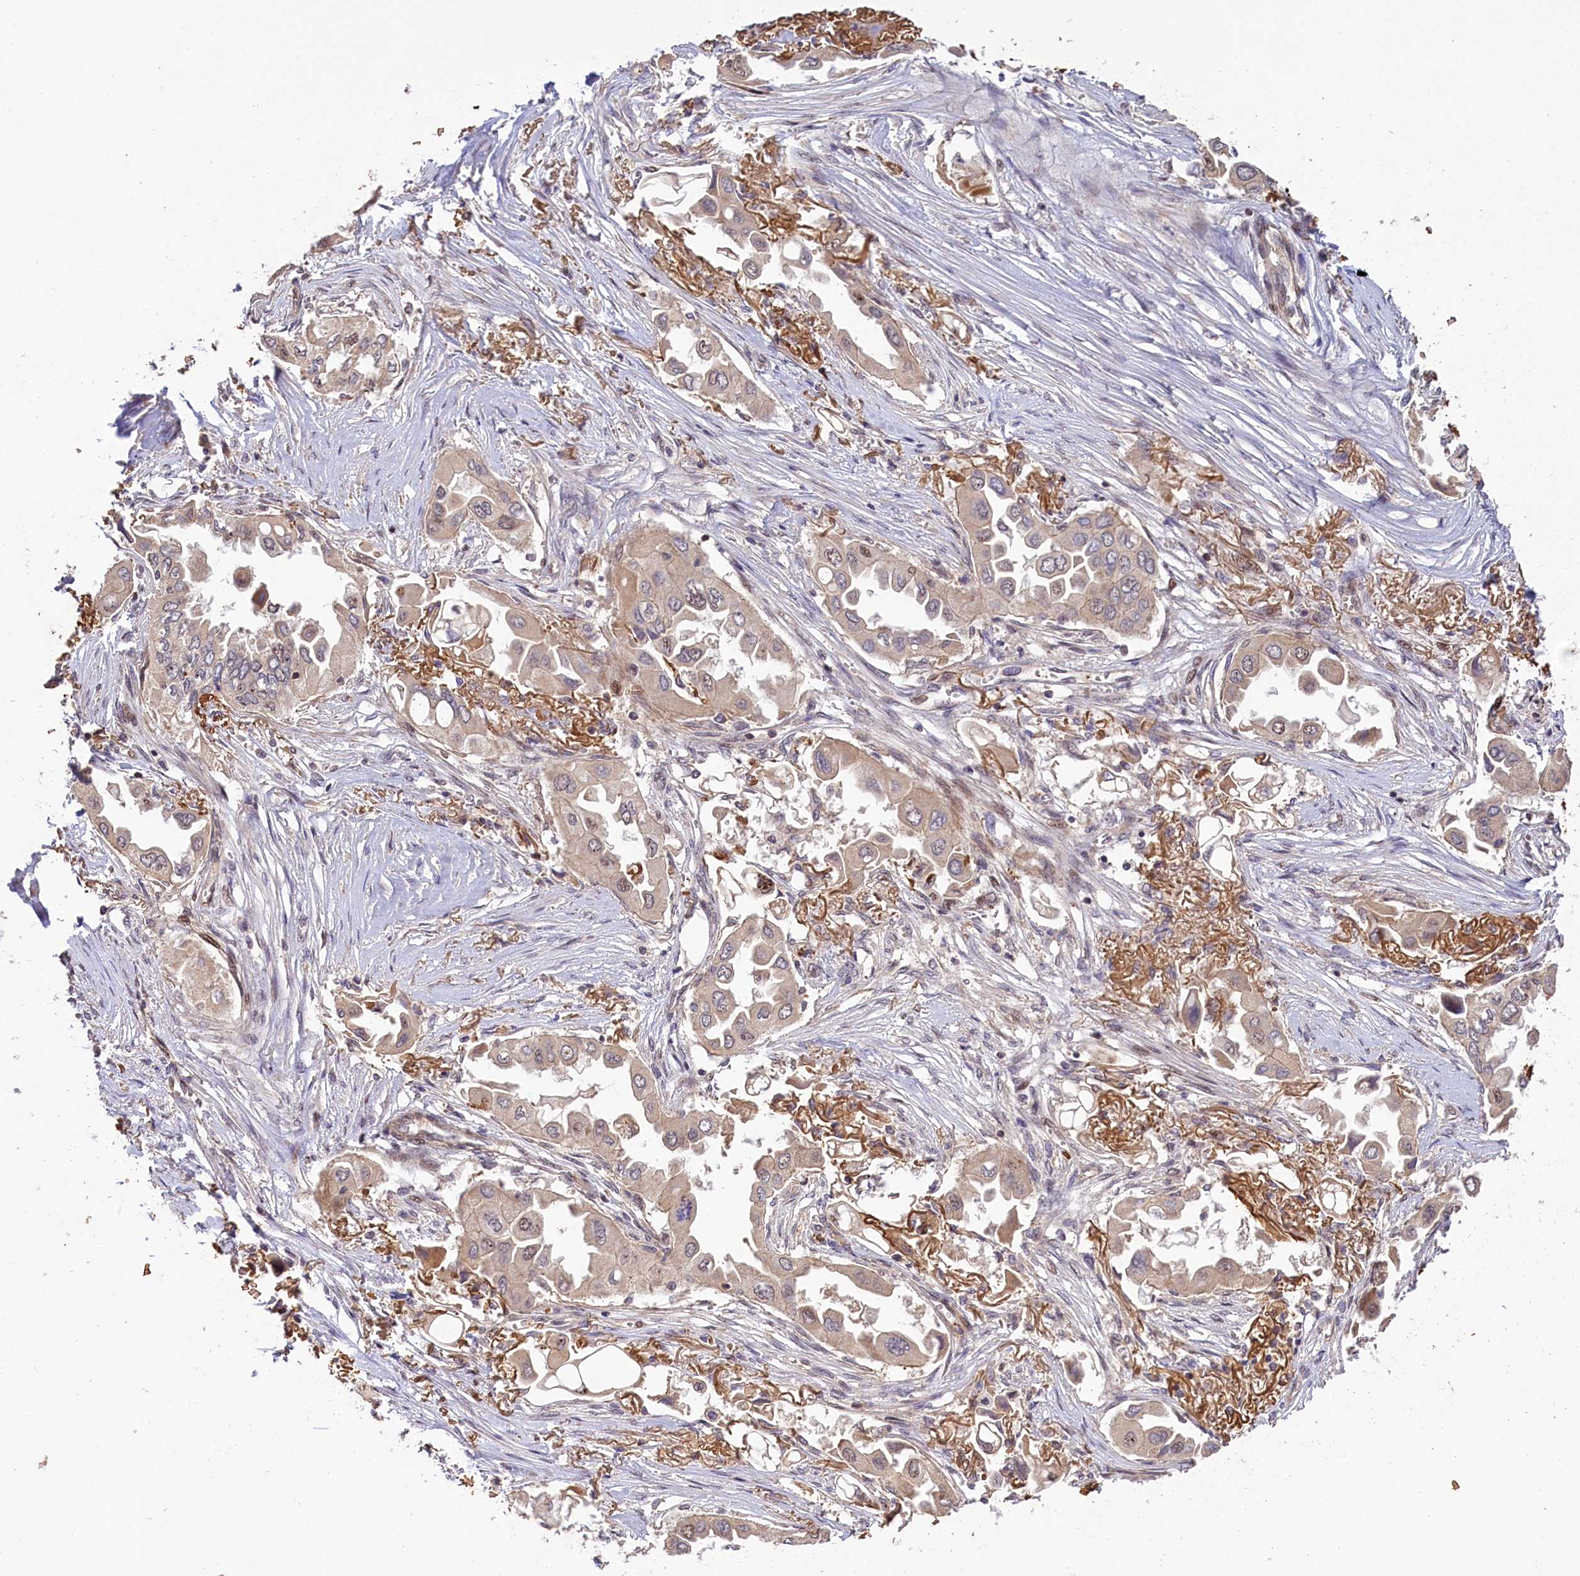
{"staining": {"intensity": "weak", "quantity": "<25%", "location": "nuclear"}, "tissue": "lung cancer", "cell_type": "Tumor cells", "image_type": "cancer", "snomed": [{"axis": "morphology", "description": "Adenocarcinoma, NOS"}, {"axis": "topography", "description": "Lung"}], "caption": "The IHC histopathology image has no significant expression in tumor cells of lung adenocarcinoma tissue. The staining is performed using DAB (3,3'-diaminobenzidine) brown chromogen with nuclei counter-stained in using hematoxylin.", "gene": "FUZ", "patient": {"sex": "female", "age": 76}}